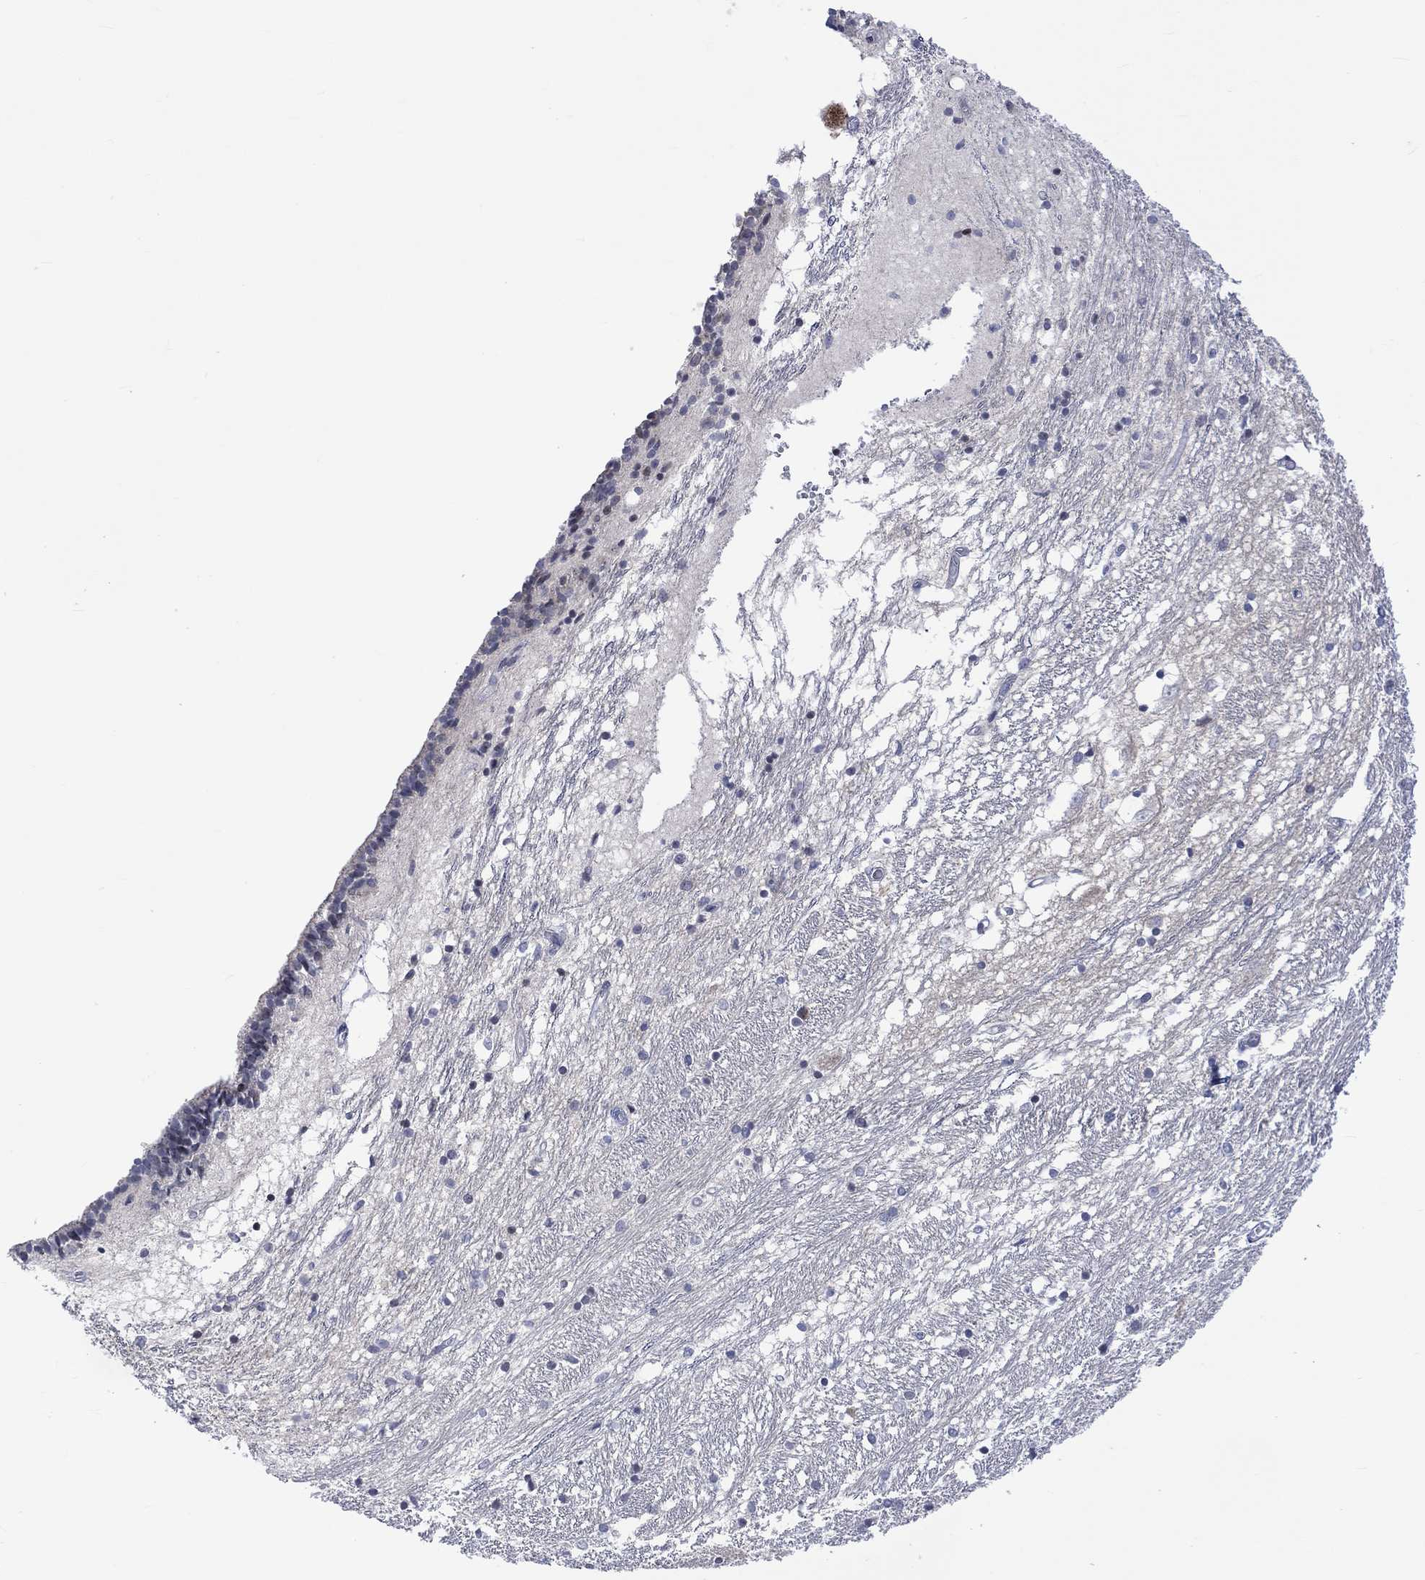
{"staining": {"intensity": "negative", "quantity": "none", "location": "none"}, "tissue": "caudate", "cell_type": "Glial cells", "image_type": "normal", "snomed": [{"axis": "morphology", "description": "Normal tissue, NOS"}, {"axis": "topography", "description": "Lateral ventricle wall"}], "caption": "A high-resolution micrograph shows immunohistochemistry (IHC) staining of normal caudate, which reveals no significant positivity in glial cells.", "gene": "DCX", "patient": {"sex": "female", "age": 71}}